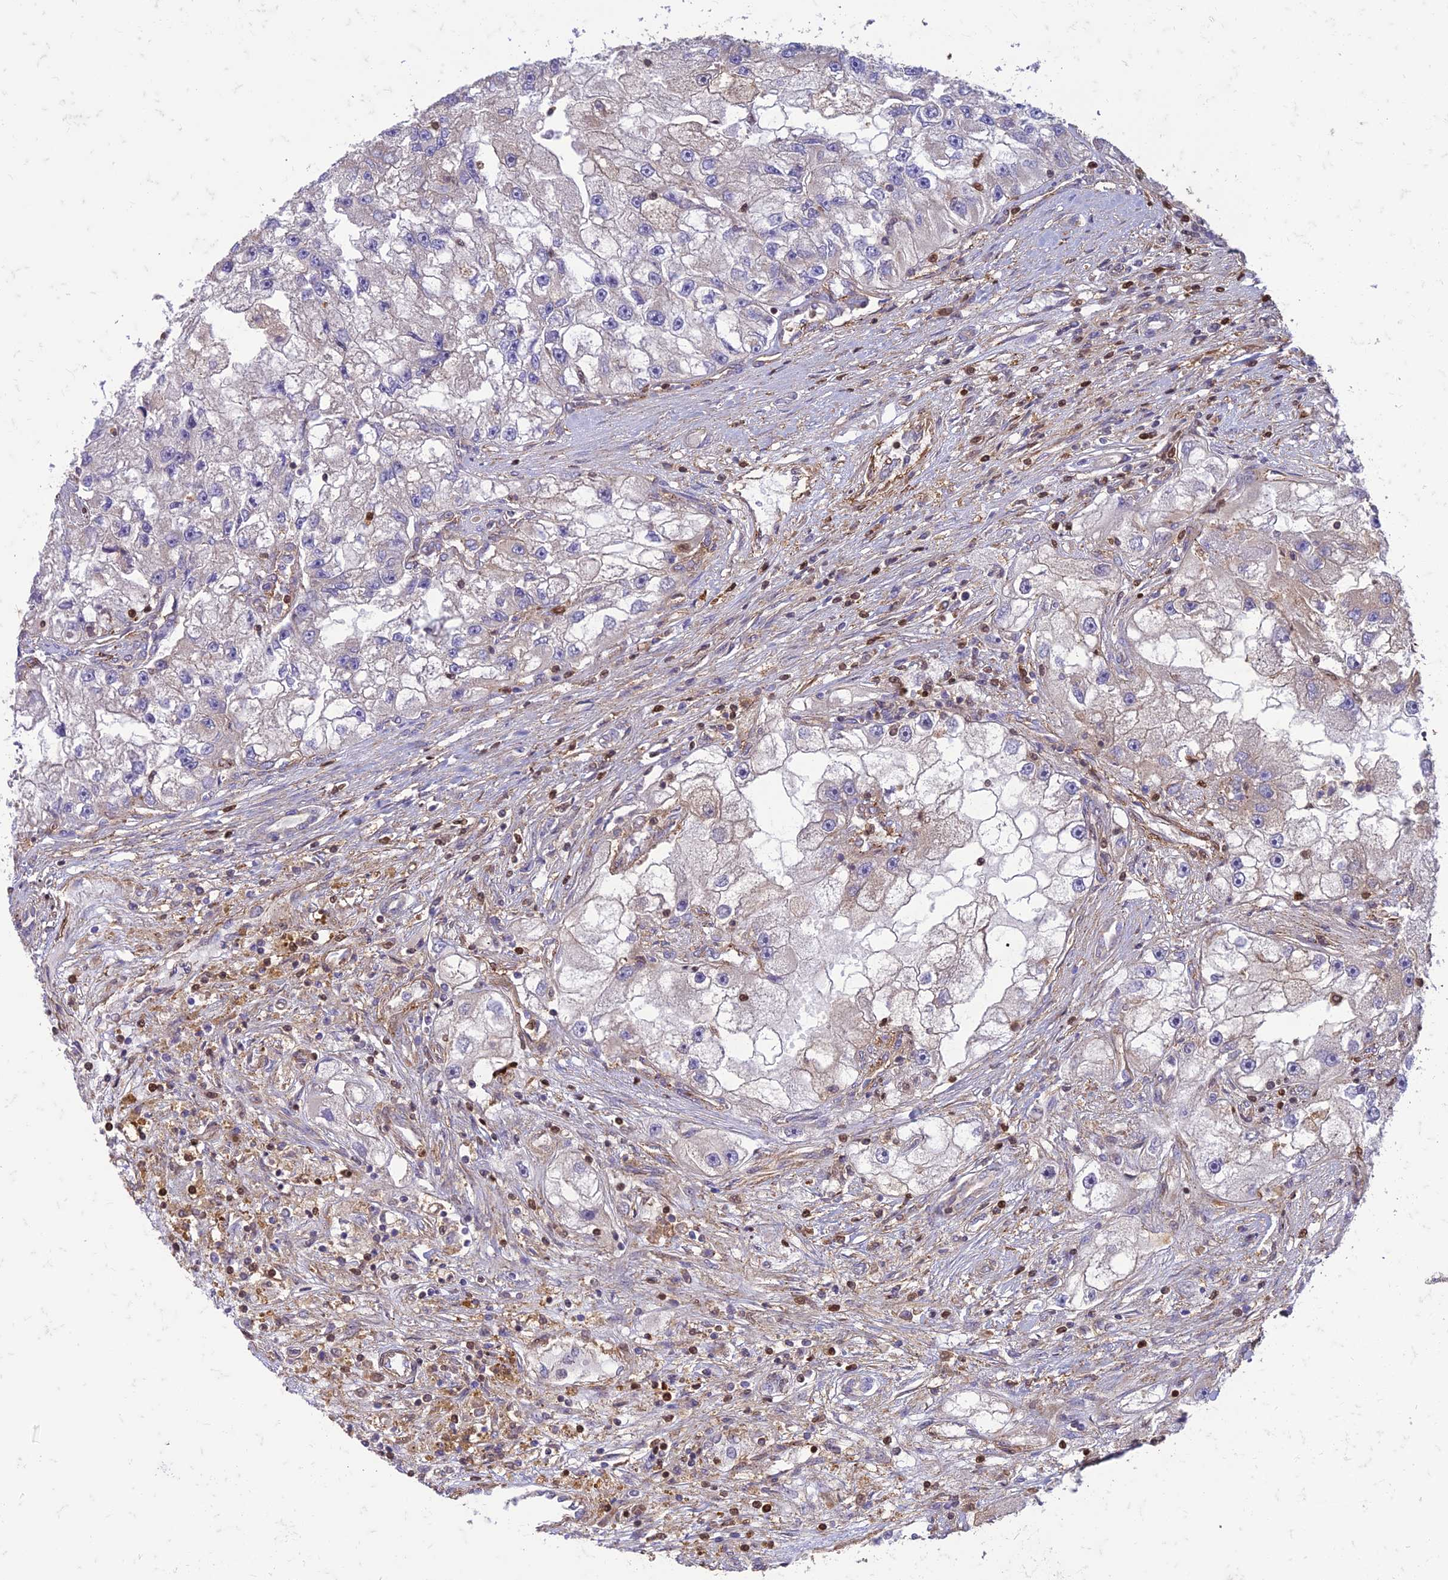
{"staining": {"intensity": "negative", "quantity": "none", "location": "none"}, "tissue": "renal cancer", "cell_type": "Tumor cells", "image_type": "cancer", "snomed": [{"axis": "morphology", "description": "Adenocarcinoma, NOS"}, {"axis": "topography", "description": "Kidney"}], "caption": "The photomicrograph reveals no staining of tumor cells in renal cancer (adenocarcinoma).", "gene": "HPSE2", "patient": {"sex": "male", "age": 63}}